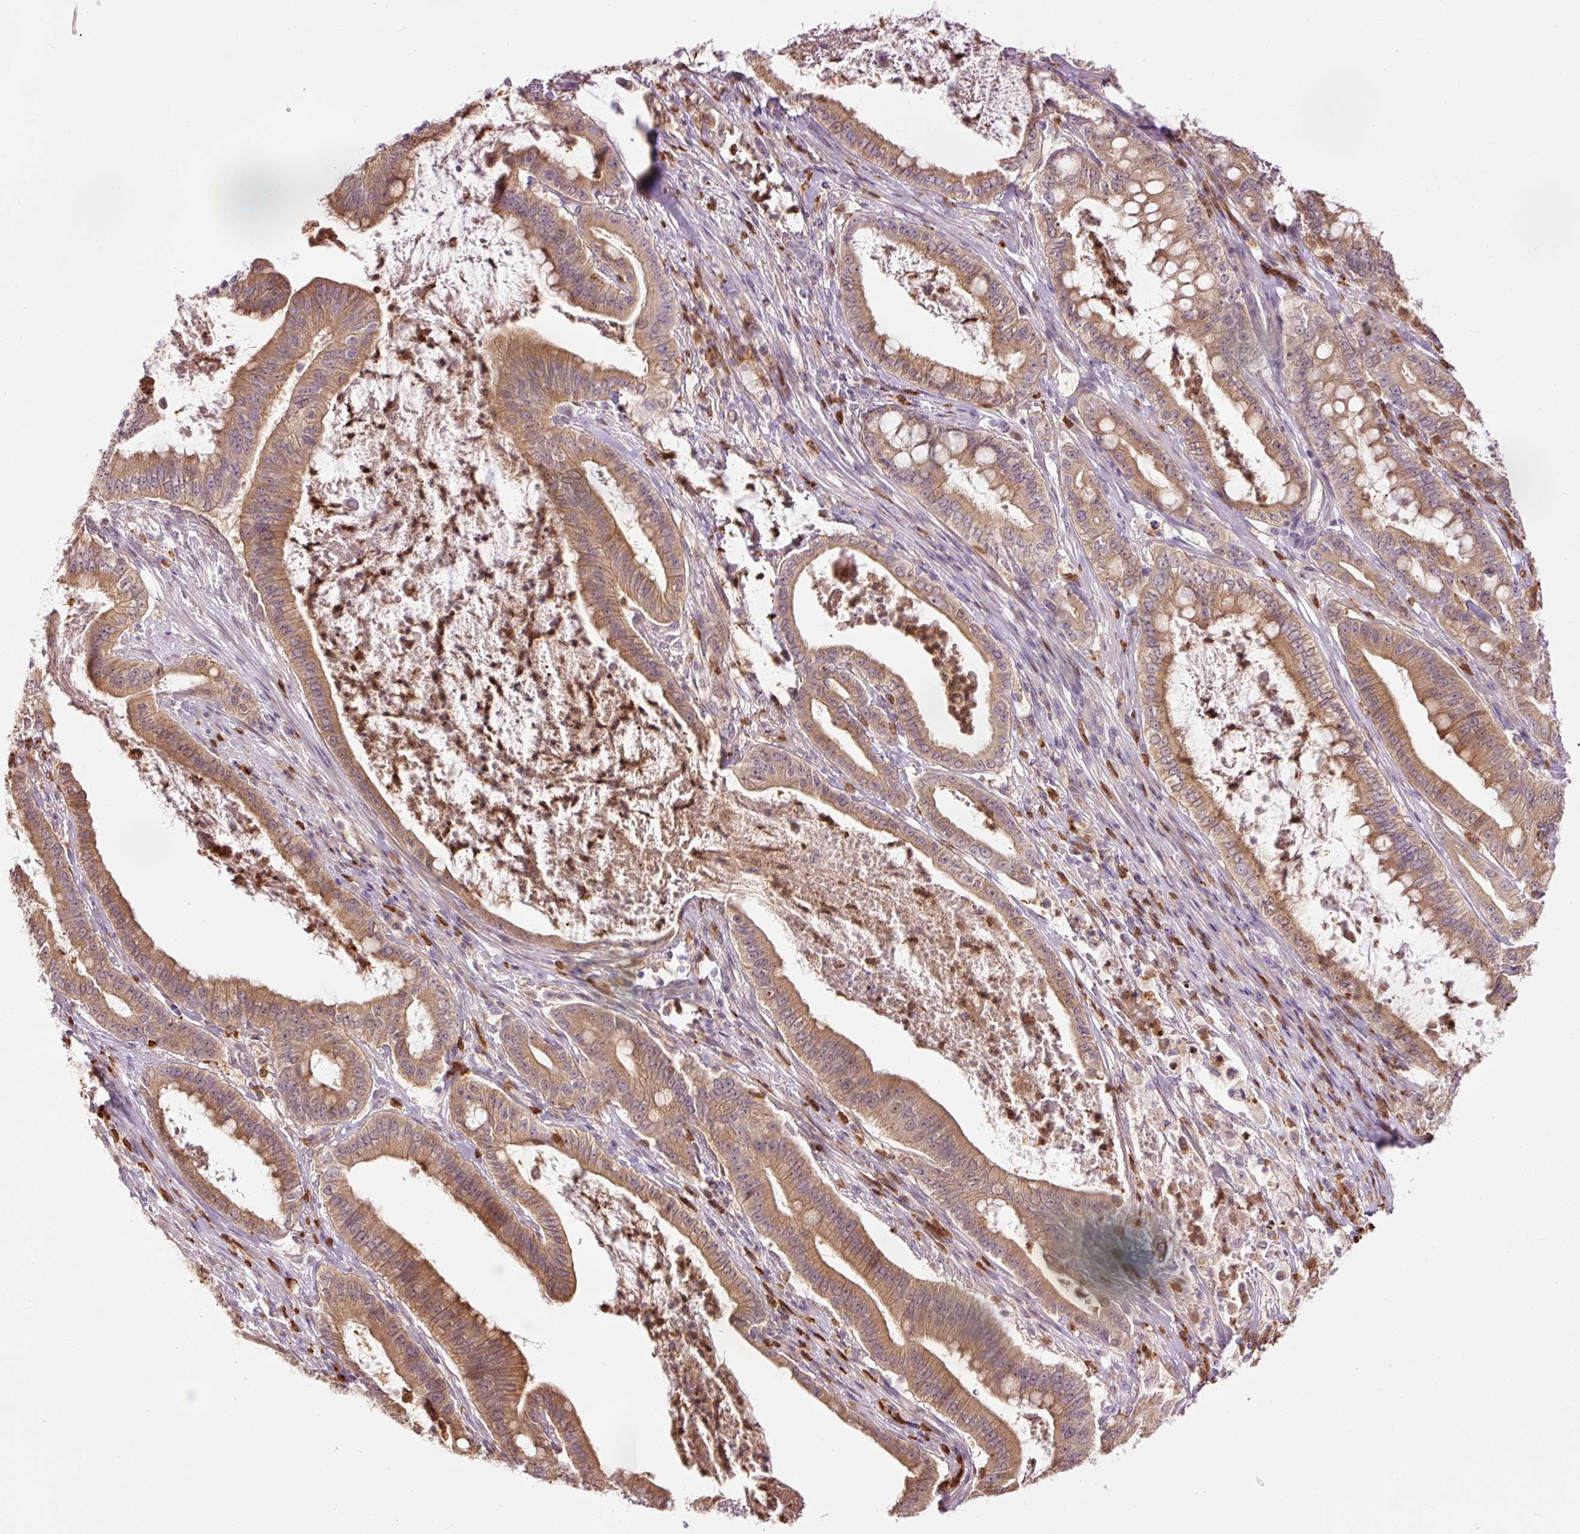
{"staining": {"intensity": "moderate", "quantity": ">75%", "location": "cytoplasmic/membranous"}, "tissue": "pancreatic cancer", "cell_type": "Tumor cells", "image_type": "cancer", "snomed": [{"axis": "morphology", "description": "Adenocarcinoma, NOS"}, {"axis": "topography", "description": "Pancreas"}], "caption": "Adenocarcinoma (pancreatic) stained for a protein reveals moderate cytoplasmic/membranous positivity in tumor cells. The protein of interest is stained brown, and the nuclei are stained in blue (DAB (3,3'-diaminobenzidine) IHC with brightfield microscopy, high magnification).", "gene": "PRDX5", "patient": {"sex": "male", "age": 71}}